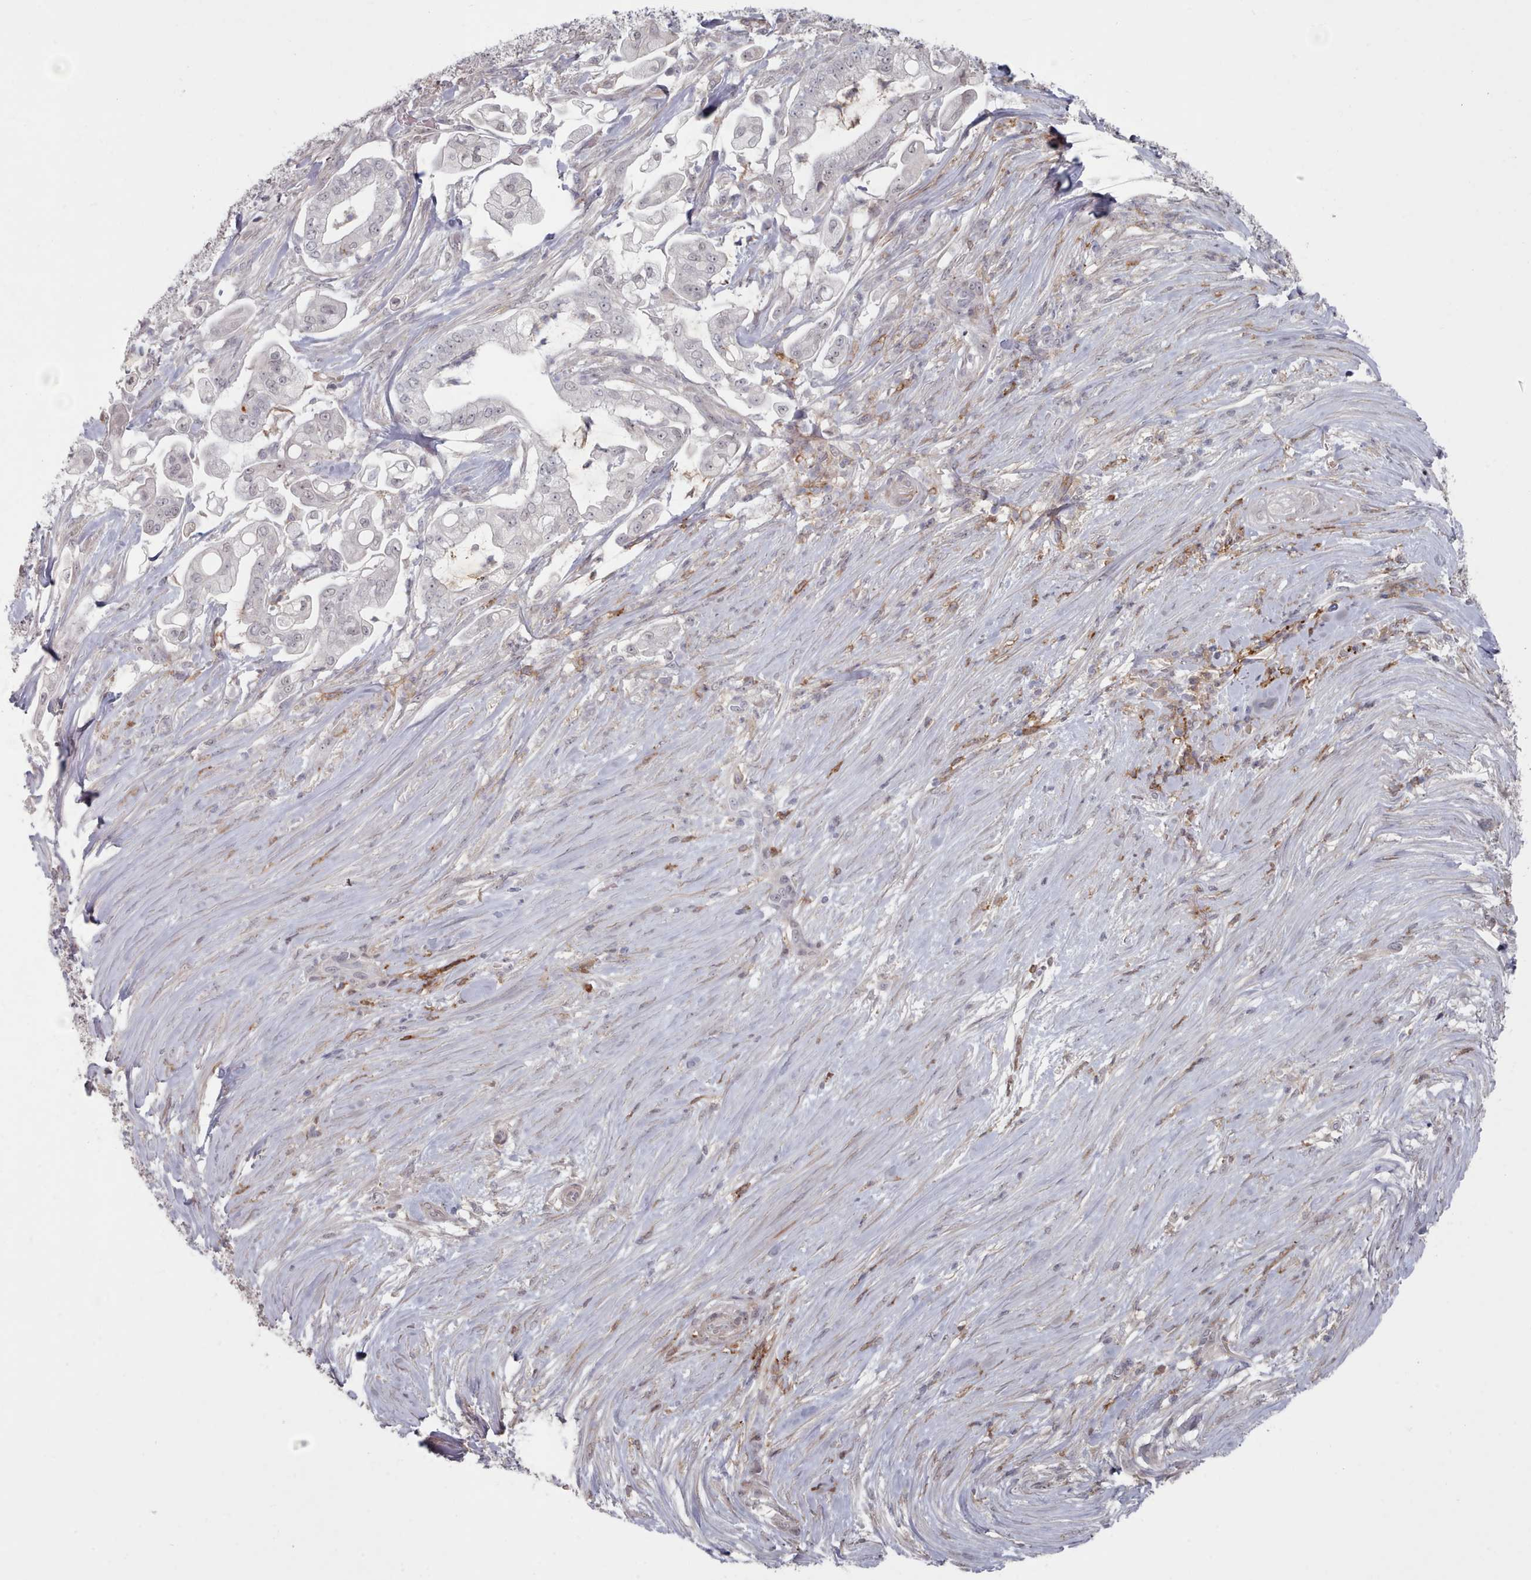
{"staining": {"intensity": "negative", "quantity": "none", "location": "none"}, "tissue": "pancreatic cancer", "cell_type": "Tumor cells", "image_type": "cancer", "snomed": [{"axis": "morphology", "description": "Adenocarcinoma, NOS"}, {"axis": "topography", "description": "Pancreas"}], "caption": "The micrograph displays no staining of tumor cells in adenocarcinoma (pancreatic).", "gene": "COL8A2", "patient": {"sex": "female", "age": 69}}